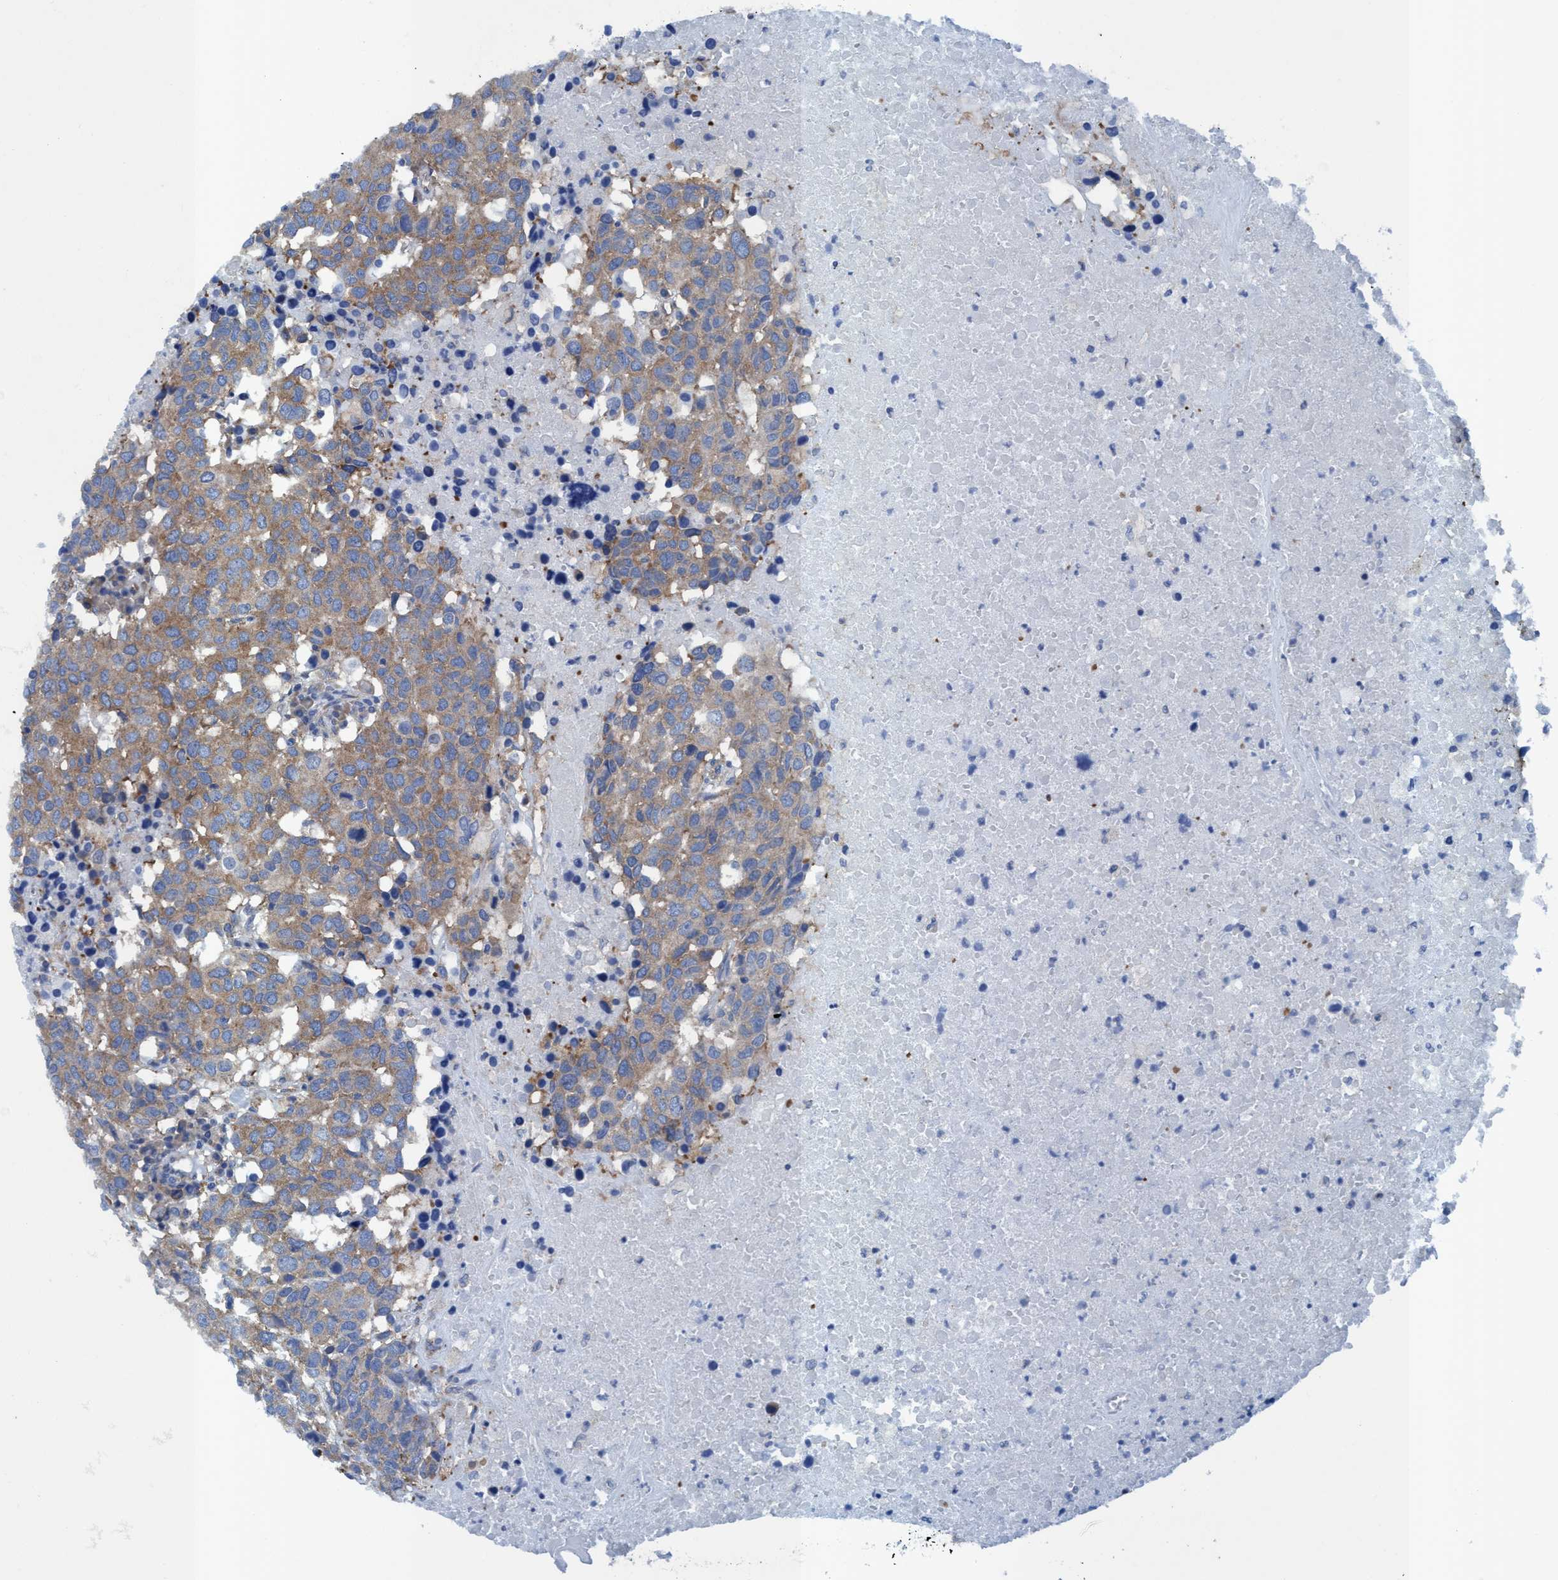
{"staining": {"intensity": "moderate", "quantity": ">75%", "location": "cytoplasmic/membranous"}, "tissue": "head and neck cancer", "cell_type": "Tumor cells", "image_type": "cancer", "snomed": [{"axis": "morphology", "description": "Squamous cell carcinoma, NOS"}, {"axis": "topography", "description": "Head-Neck"}], "caption": "Head and neck squamous cell carcinoma stained with a brown dye displays moderate cytoplasmic/membranous positive expression in approximately >75% of tumor cells.", "gene": "NMT1", "patient": {"sex": "male", "age": 66}}